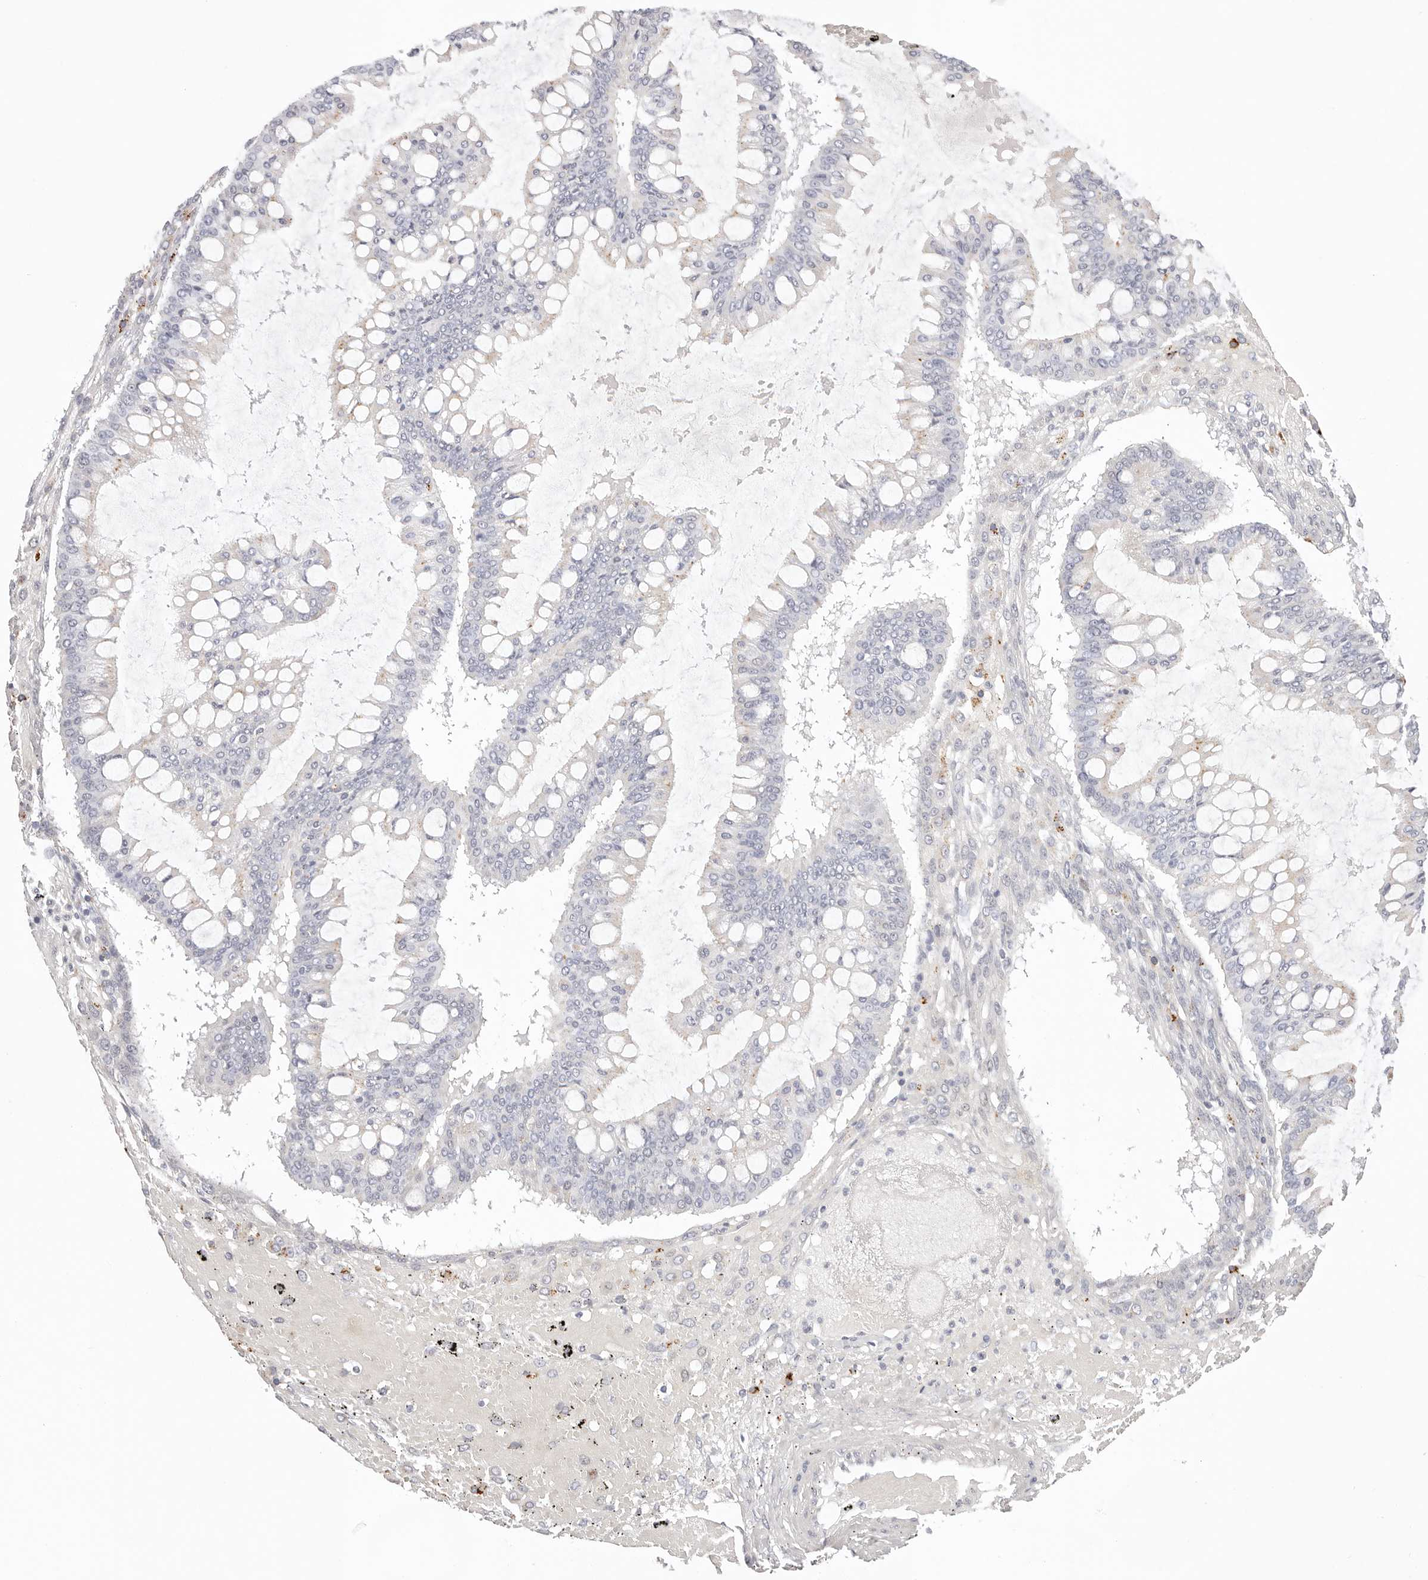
{"staining": {"intensity": "moderate", "quantity": "<25%", "location": "cytoplasmic/membranous"}, "tissue": "ovarian cancer", "cell_type": "Tumor cells", "image_type": "cancer", "snomed": [{"axis": "morphology", "description": "Cystadenocarcinoma, mucinous, NOS"}, {"axis": "topography", "description": "Ovary"}], "caption": "Ovarian cancer stained with a brown dye shows moderate cytoplasmic/membranous positive expression in about <25% of tumor cells.", "gene": "STKLD1", "patient": {"sex": "female", "age": 73}}